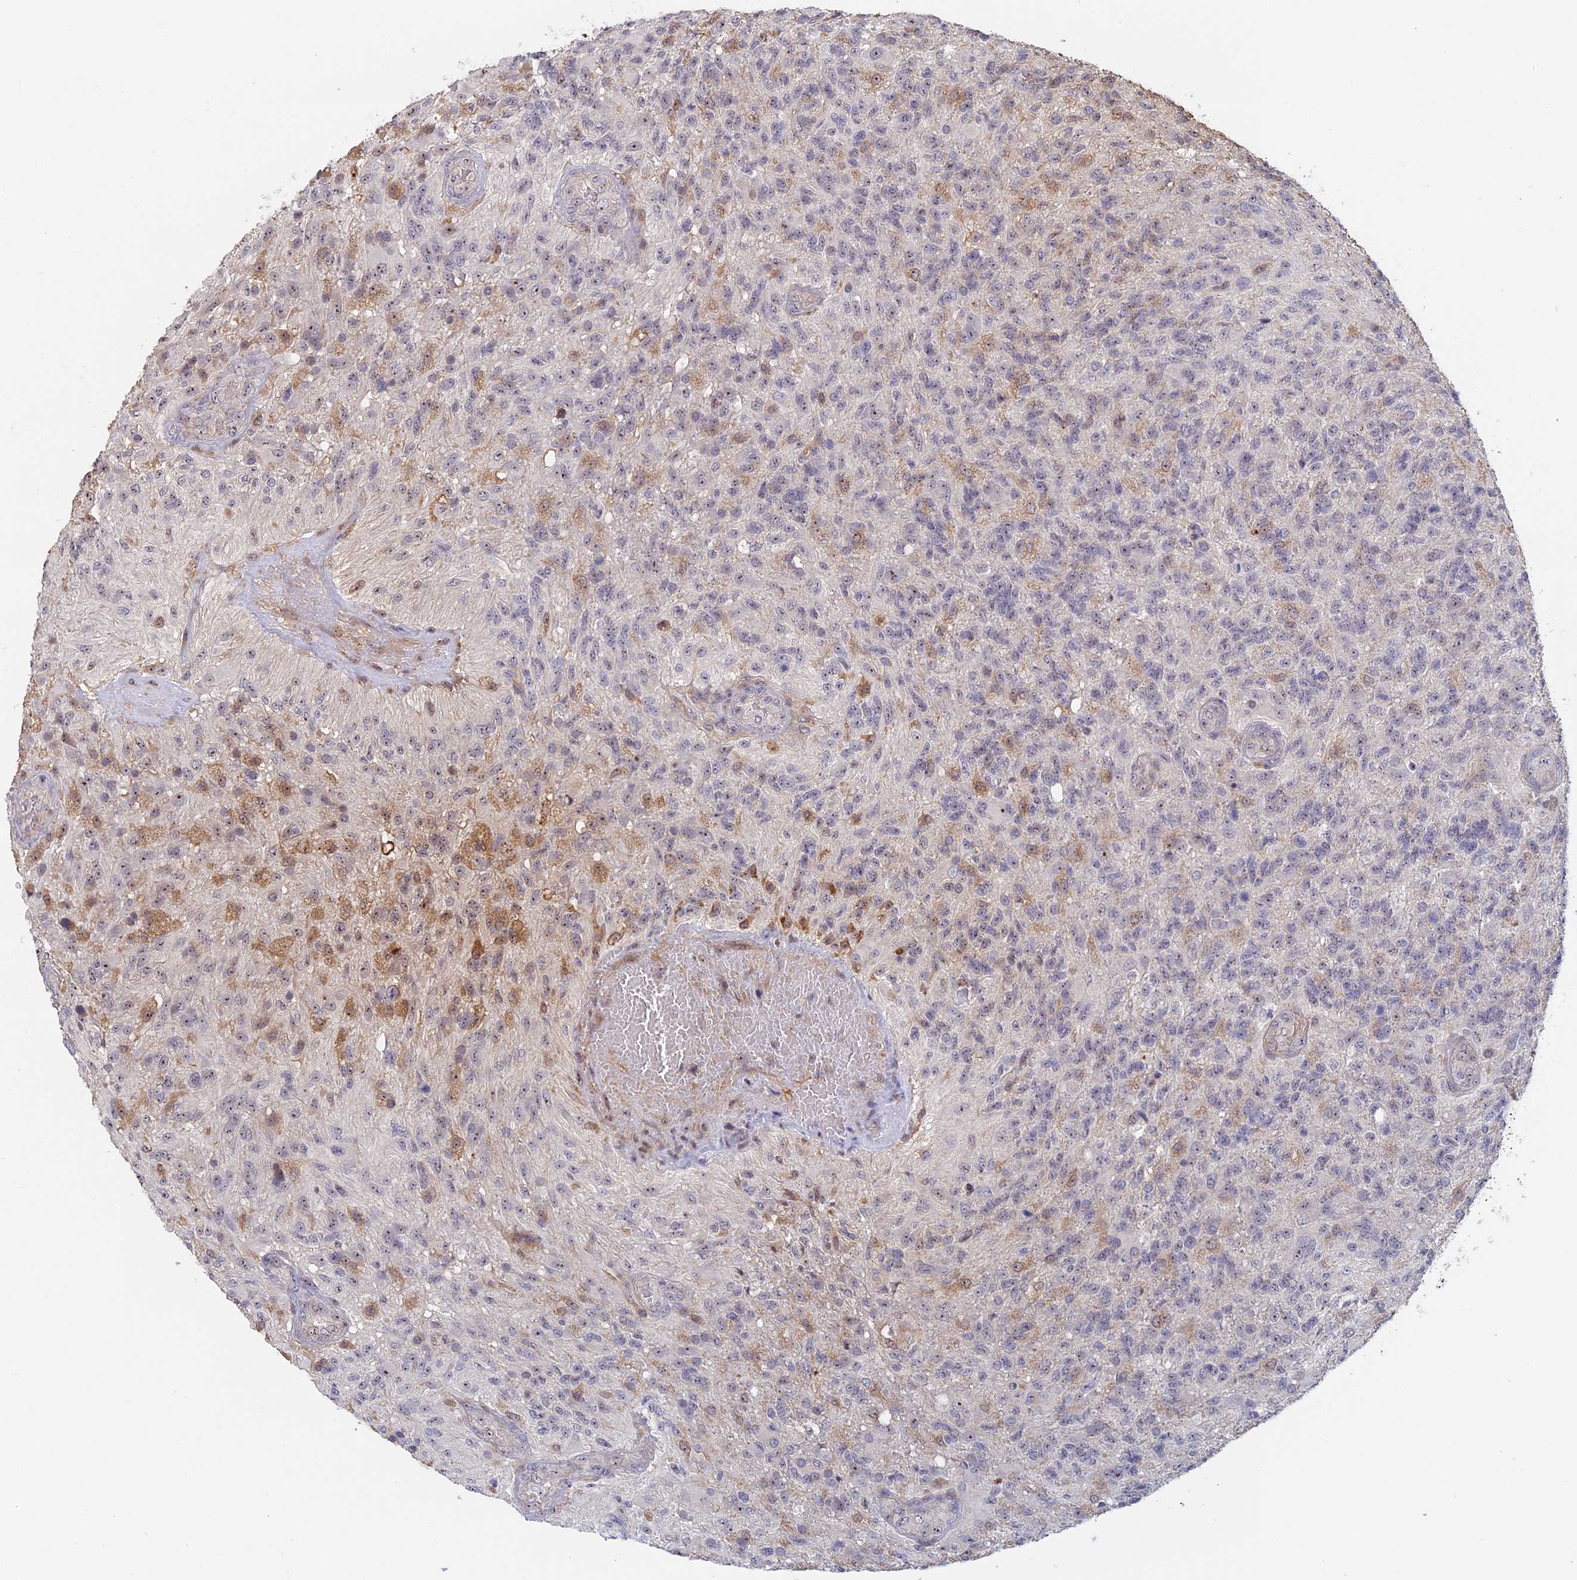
{"staining": {"intensity": "negative", "quantity": "none", "location": "none"}, "tissue": "glioma", "cell_type": "Tumor cells", "image_type": "cancer", "snomed": [{"axis": "morphology", "description": "Glioma, malignant, High grade"}, {"axis": "topography", "description": "Brain"}], "caption": "DAB immunohistochemical staining of human glioma displays no significant expression in tumor cells.", "gene": "FAM98C", "patient": {"sex": "male", "age": 56}}